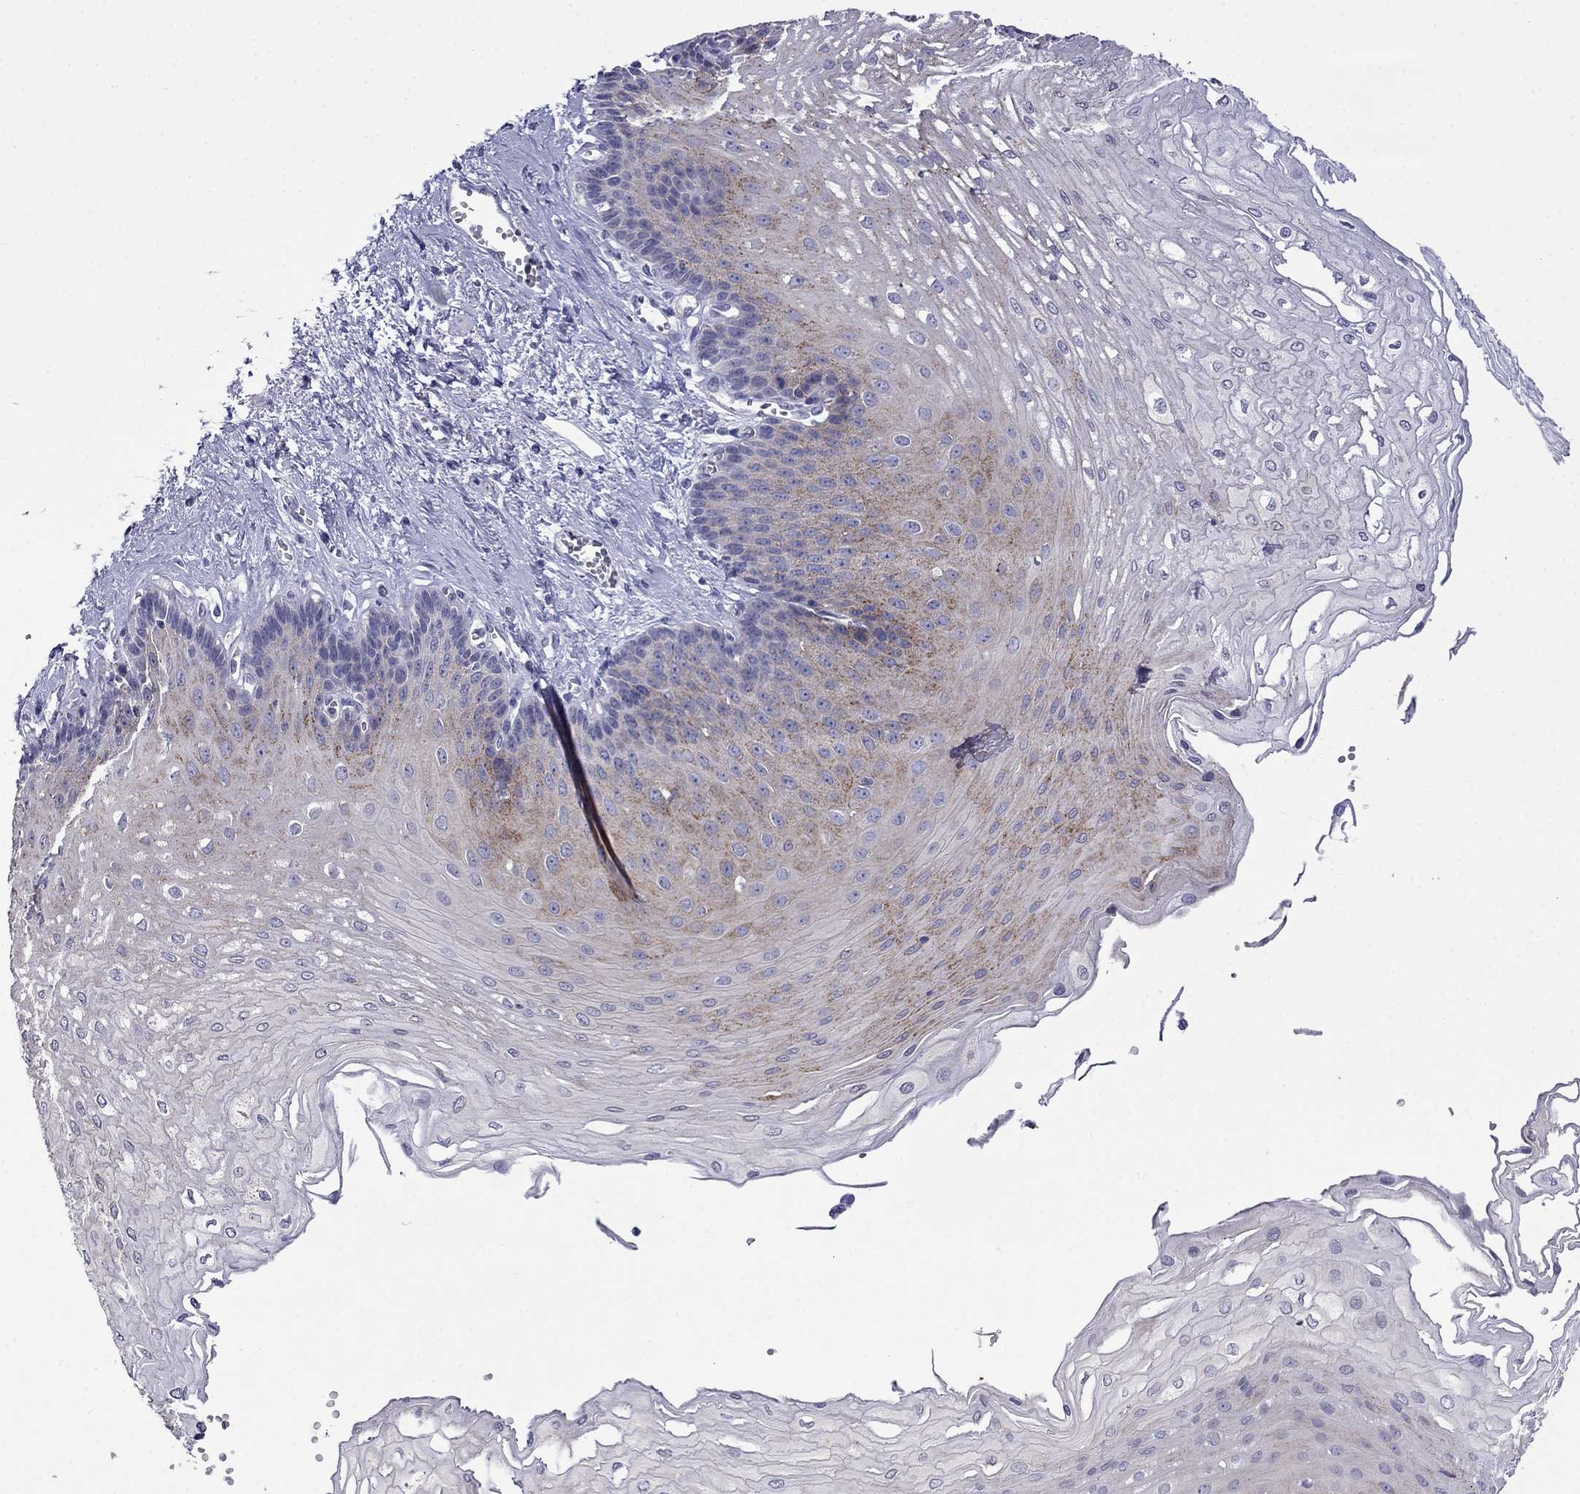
{"staining": {"intensity": "strong", "quantity": "<25%", "location": "cytoplasmic/membranous"}, "tissue": "esophagus", "cell_type": "Squamous epithelial cells", "image_type": "normal", "snomed": [{"axis": "morphology", "description": "Normal tissue, NOS"}, {"axis": "topography", "description": "Esophagus"}], "caption": "Strong cytoplasmic/membranous protein positivity is seen in approximately <25% of squamous epithelial cells in esophagus.", "gene": "PRR18", "patient": {"sex": "female", "age": 62}}